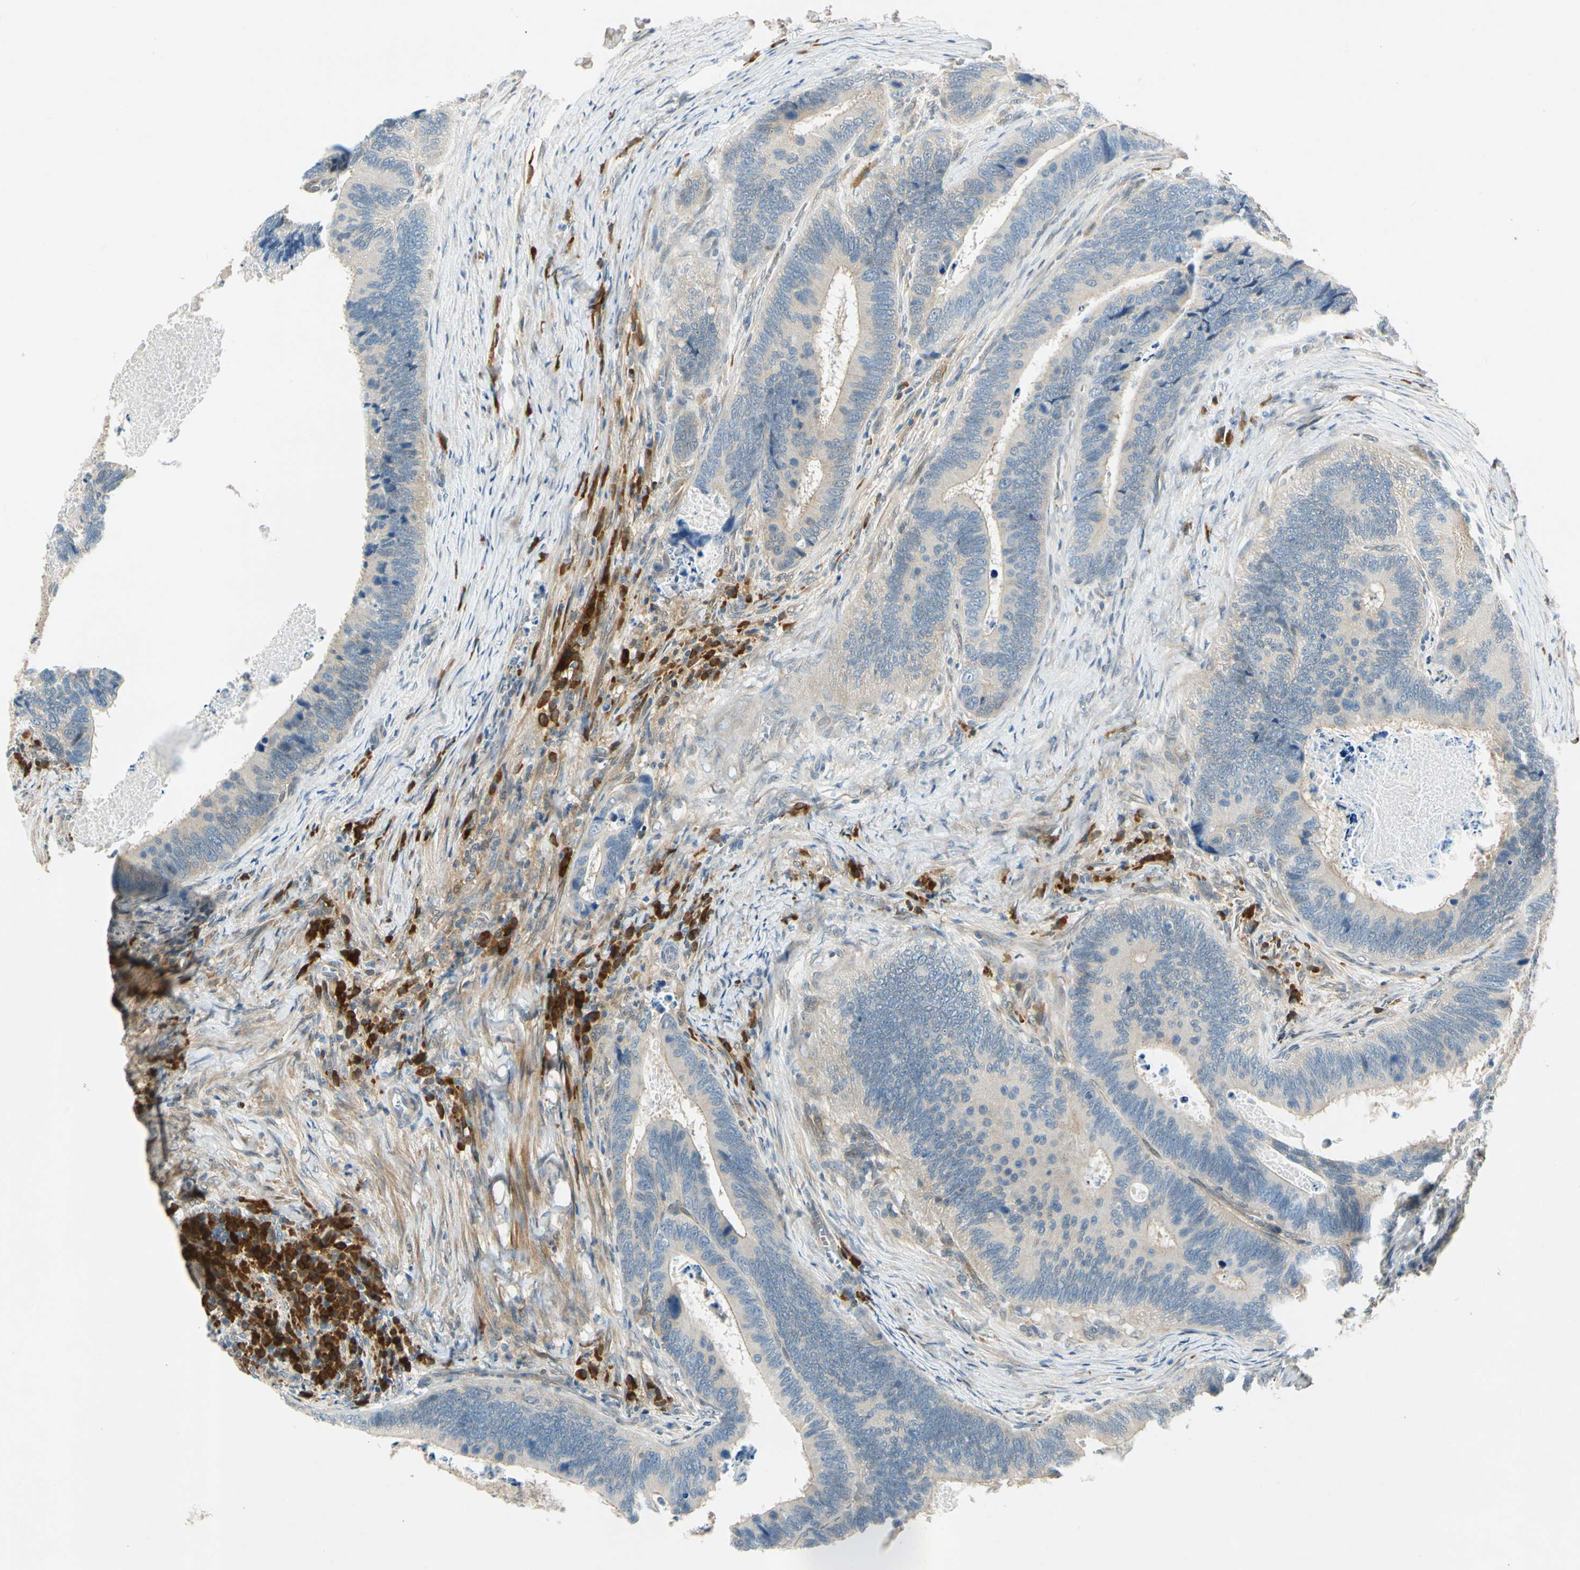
{"staining": {"intensity": "weak", "quantity": "25%-75%", "location": "cytoplasmic/membranous"}, "tissue": "colorectal cancer", "cell_type": "Tumor cells", "image_type": "cancer", "snomed": [{"axis": "morphology", "description": "Adenocarcinoma, NOS"}, {"axis": "topography", "description": "Colon"}], "caption": "Protein expression by immunohistochemistry (IHC) shows weak cytoplasmic/membranous staining in approximately 25%-75% of tumor cells in adenocarcinoma (colorectal). (DAB (3,3'-diaminobenzidine) IHC, brown staining for protein, blue staining for nuclei).", "gene": "WIPI1", "patient": {"sex": "male", "age": 72}}